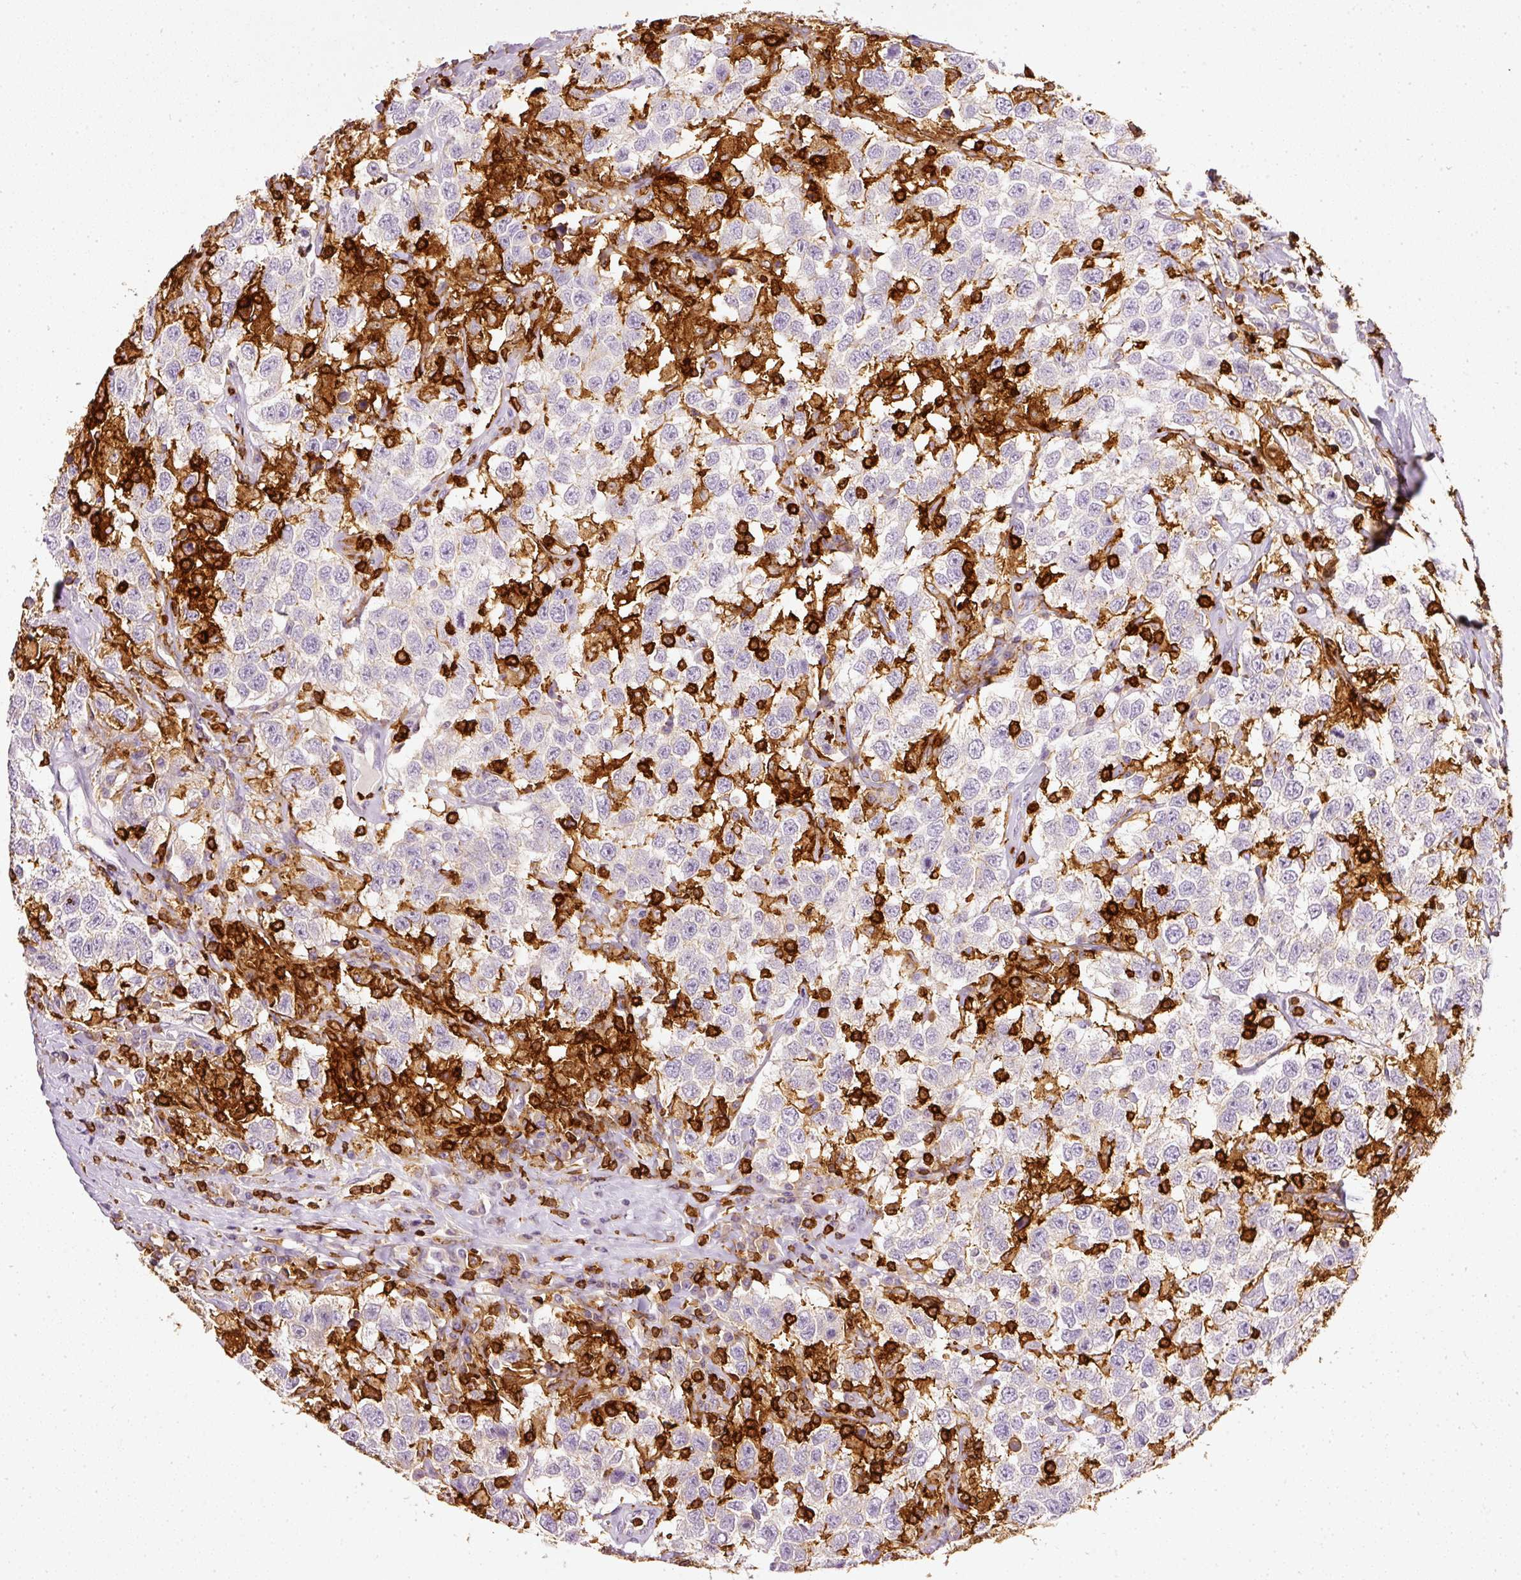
{"staining": {"intensity": "negative", "quantity": "none", "location": "none"}, "tissue": "testis cancer", "cell_type": "Tumor cells", "image_type": "cancer", "snomed": [{"axis": "morphology", "description": "Seminoma, NOS"}, {"axis": "topography", "description": "Testis"}], "caption": "DAB immunohistochemical staining of testis cancer exhibits no significant staining in tumor cells. (DAB (3,3'-diaminobenzidine) IHC visualized using brightfield microscopy, high magnification).", "gene": "EVL", "patient": {"sex": "male", "age": 41}}